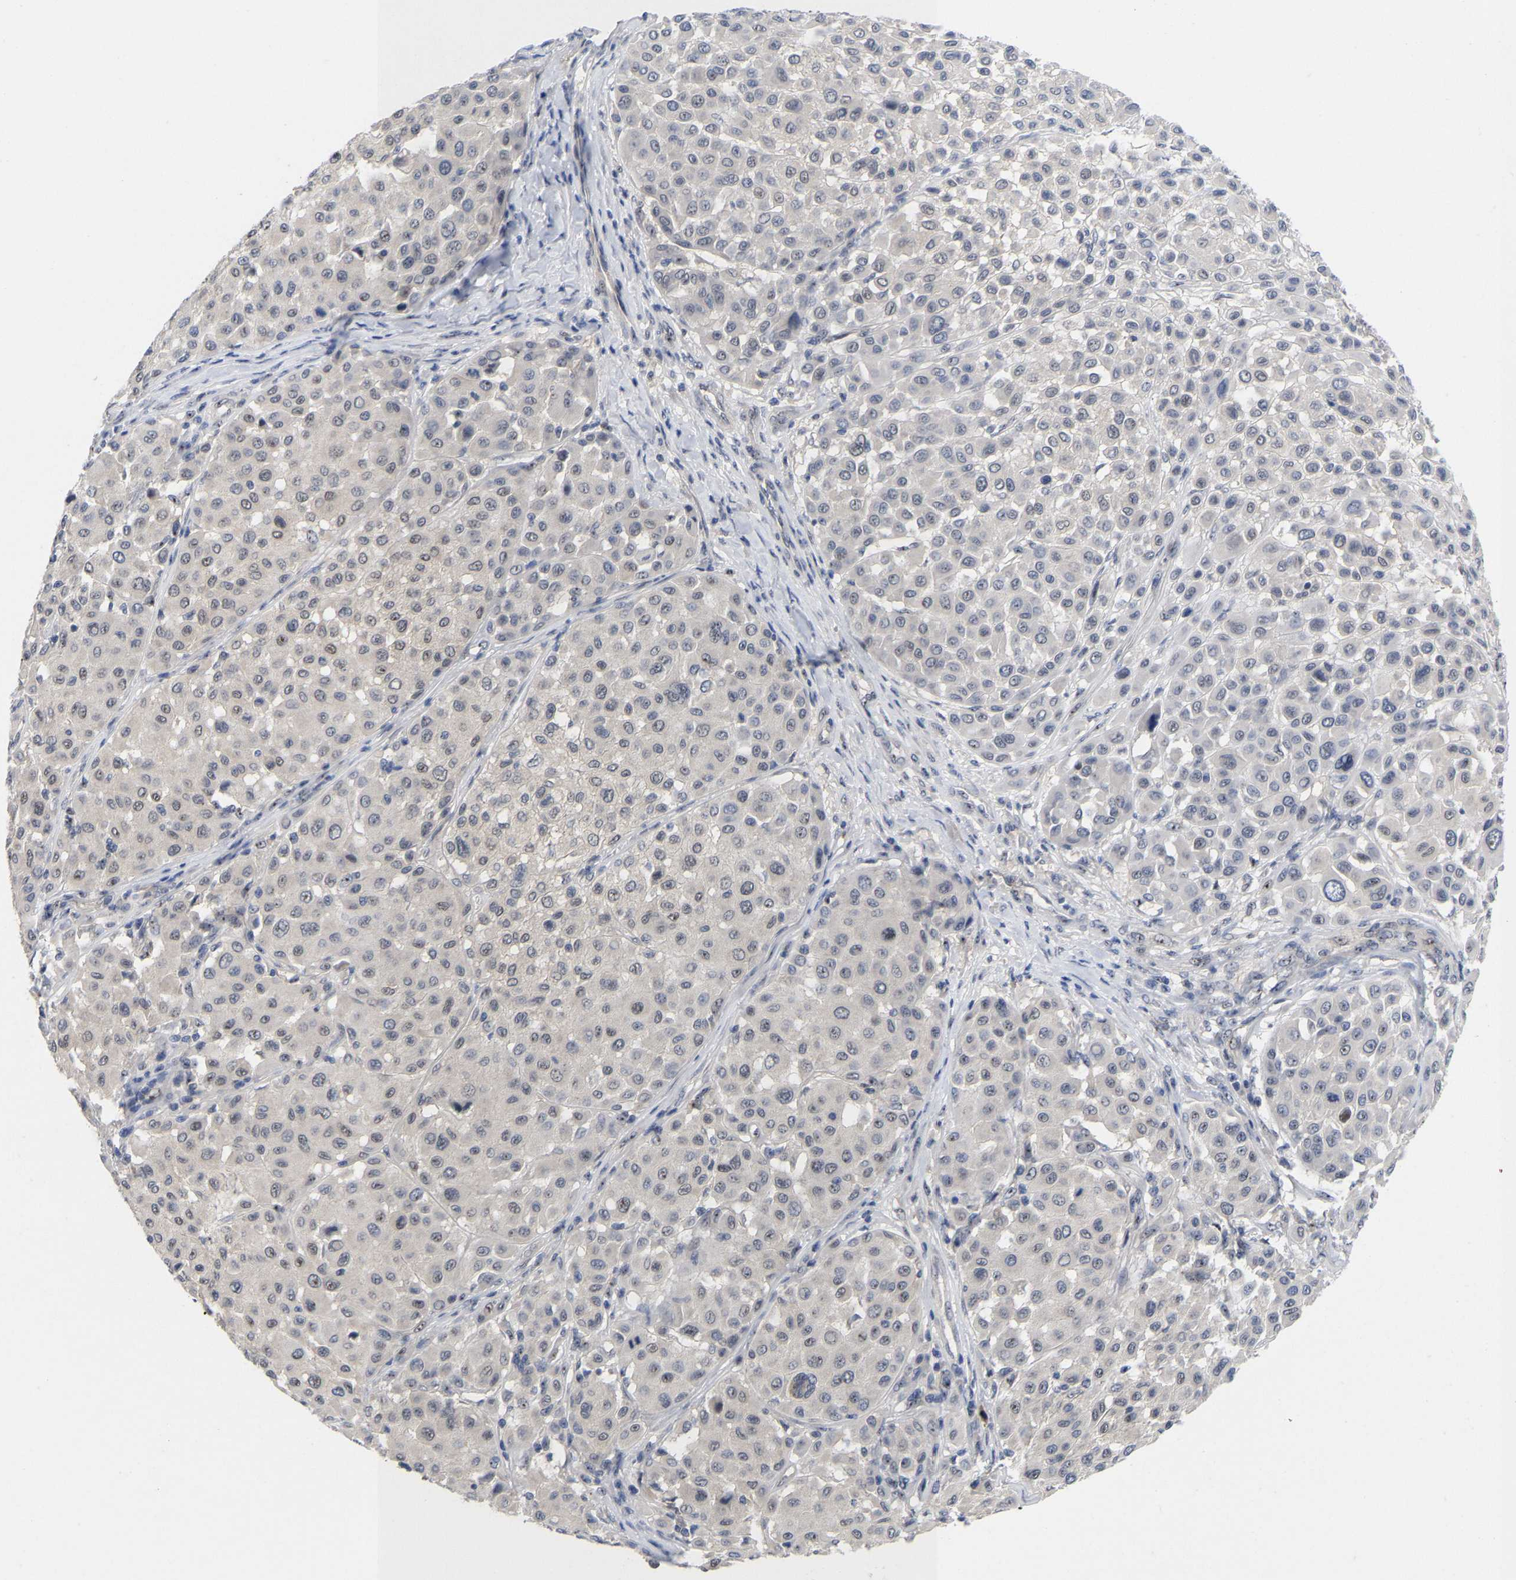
{"staining": {"intensity": "negative", "quantity": "none", "location": "none"}, "tissue": "melanoma", "cell_type": "Tumor cells", "image_type": "cancer", "snomed": [{"axis": "morphology", "description": "Malignant melanoma, Metastatic site"}, {"axis": "topography", "description": "Soft tissue"}], "caption": "A high-resolution image shows IHC staining of melanoma, which reveals no significant expression in tumor cells. (DAB IHC visualized using brightfield microscopy, high magnification).", "gene": "NLE1", "patient": {"sex": "male", "age": 41}}